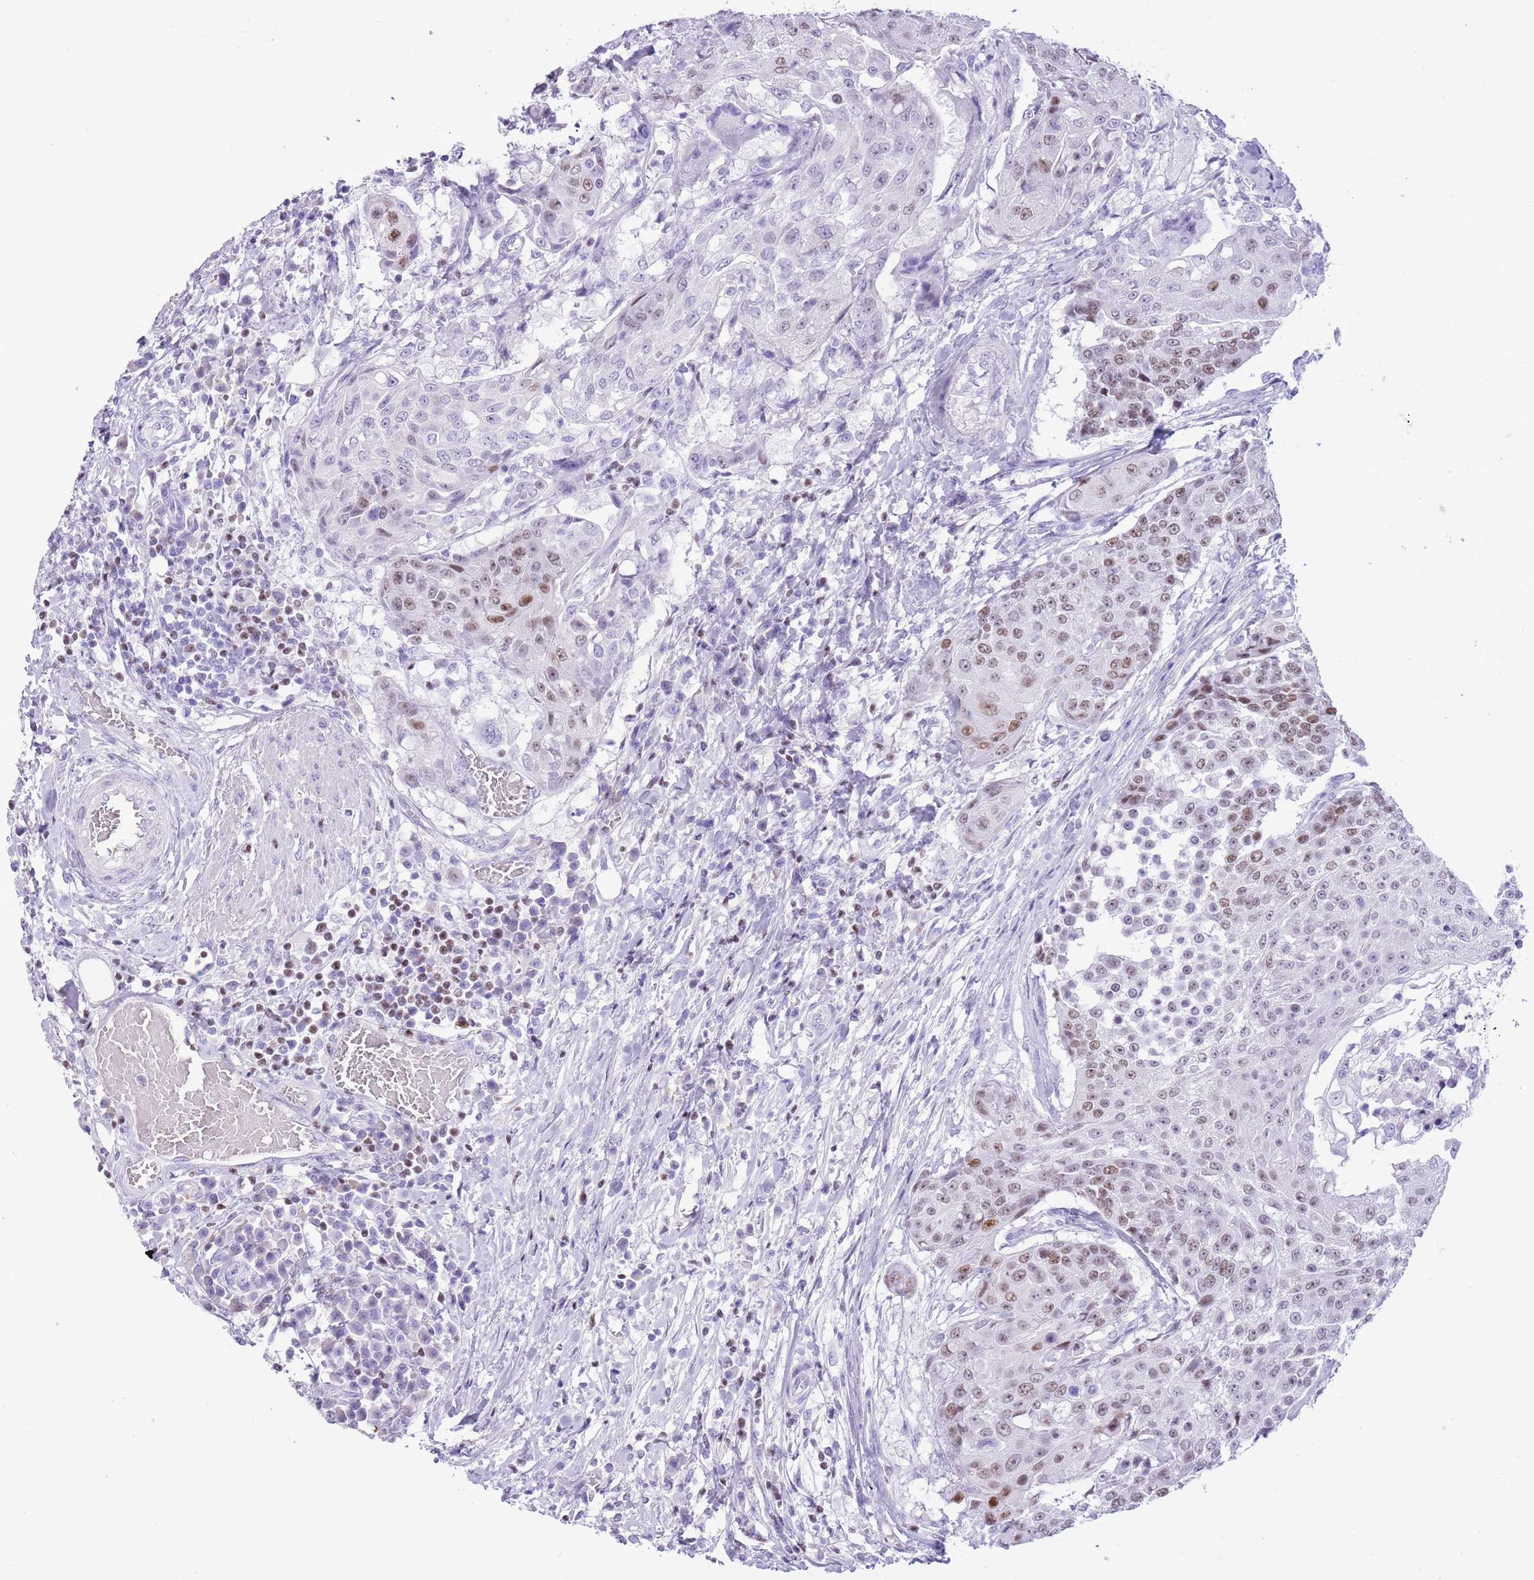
{"staining": {"intensity": "moderate", "quantity": "<25%", "location": "nuclear"}, "tissue": "urothelial cancer", "cell_type": "Tumor cells", "image_type": "cancer", "snomed": [{"axis": "morphology", "description": "Urothelial carcinoma, High grade"}, {"axis": "topography", "description": "Urinary bladder"}], "caption": "Tumor cells display moderate nuclear positivity in approximately <25% of cells in urothelial cancer.", "gene": "BCL11B", "patient": {"sex": "female", "age": 63}}